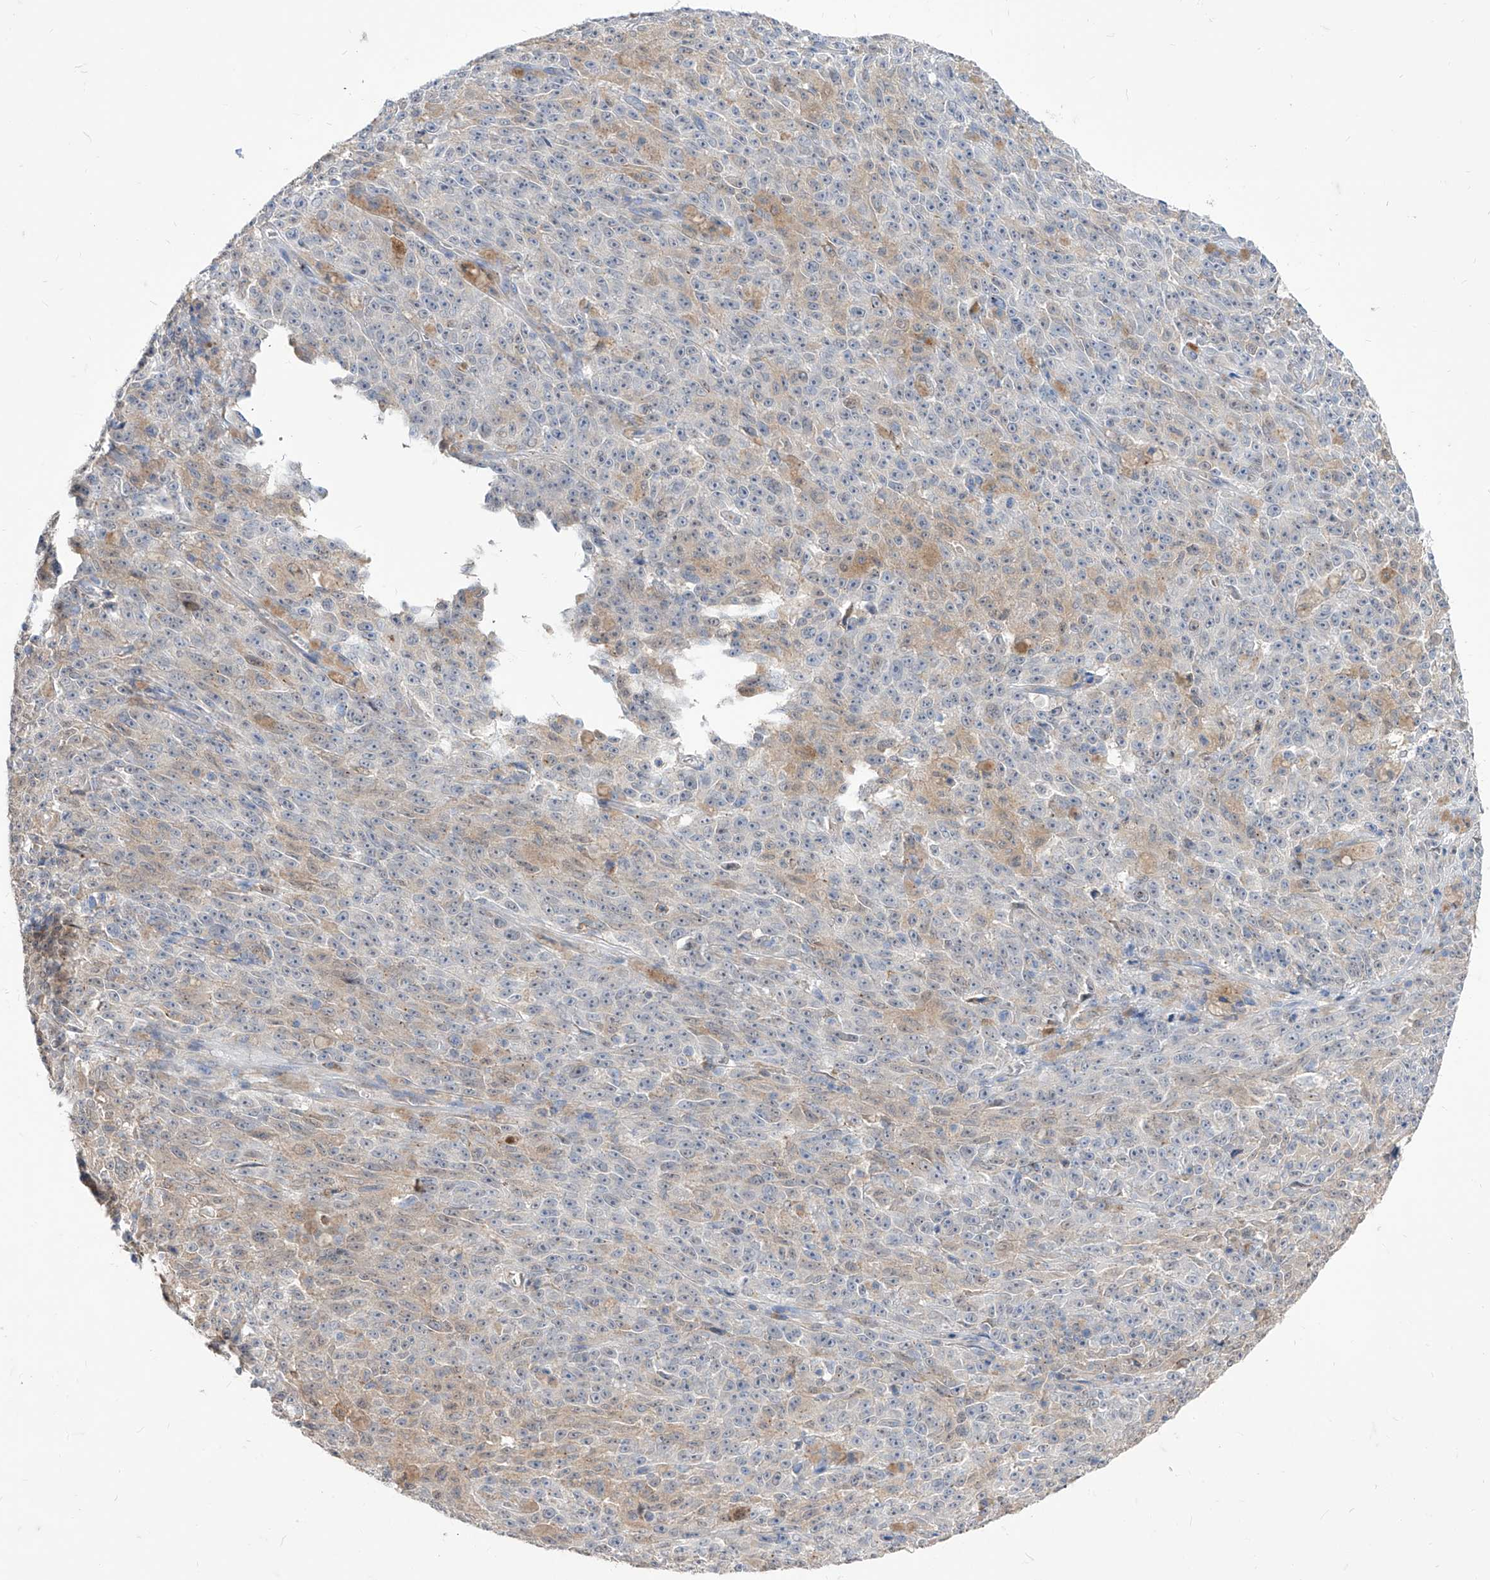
{"staining": {"intensity": "weak", "quantity": "<25%", "location": "cytoplasmic/membranous"}, "tissue": "melanoma", "cell_type": "Tumor cells", "image_type": "cancer", "snomed": [{"axis": "morphology", "description": "Malignant melanoma, NOS"}, {"axis": "topography", "description": "Skin"}], "caption": "Immunohistochemical staining of human malignant melanoma displays no significant positivity in tumor cells. The staining is performed using DAB brown chromogen with nuclei counter-stained in using hematoxylin.", "gene": "BROX", "patient": {"sex": "female", "age": 82}}